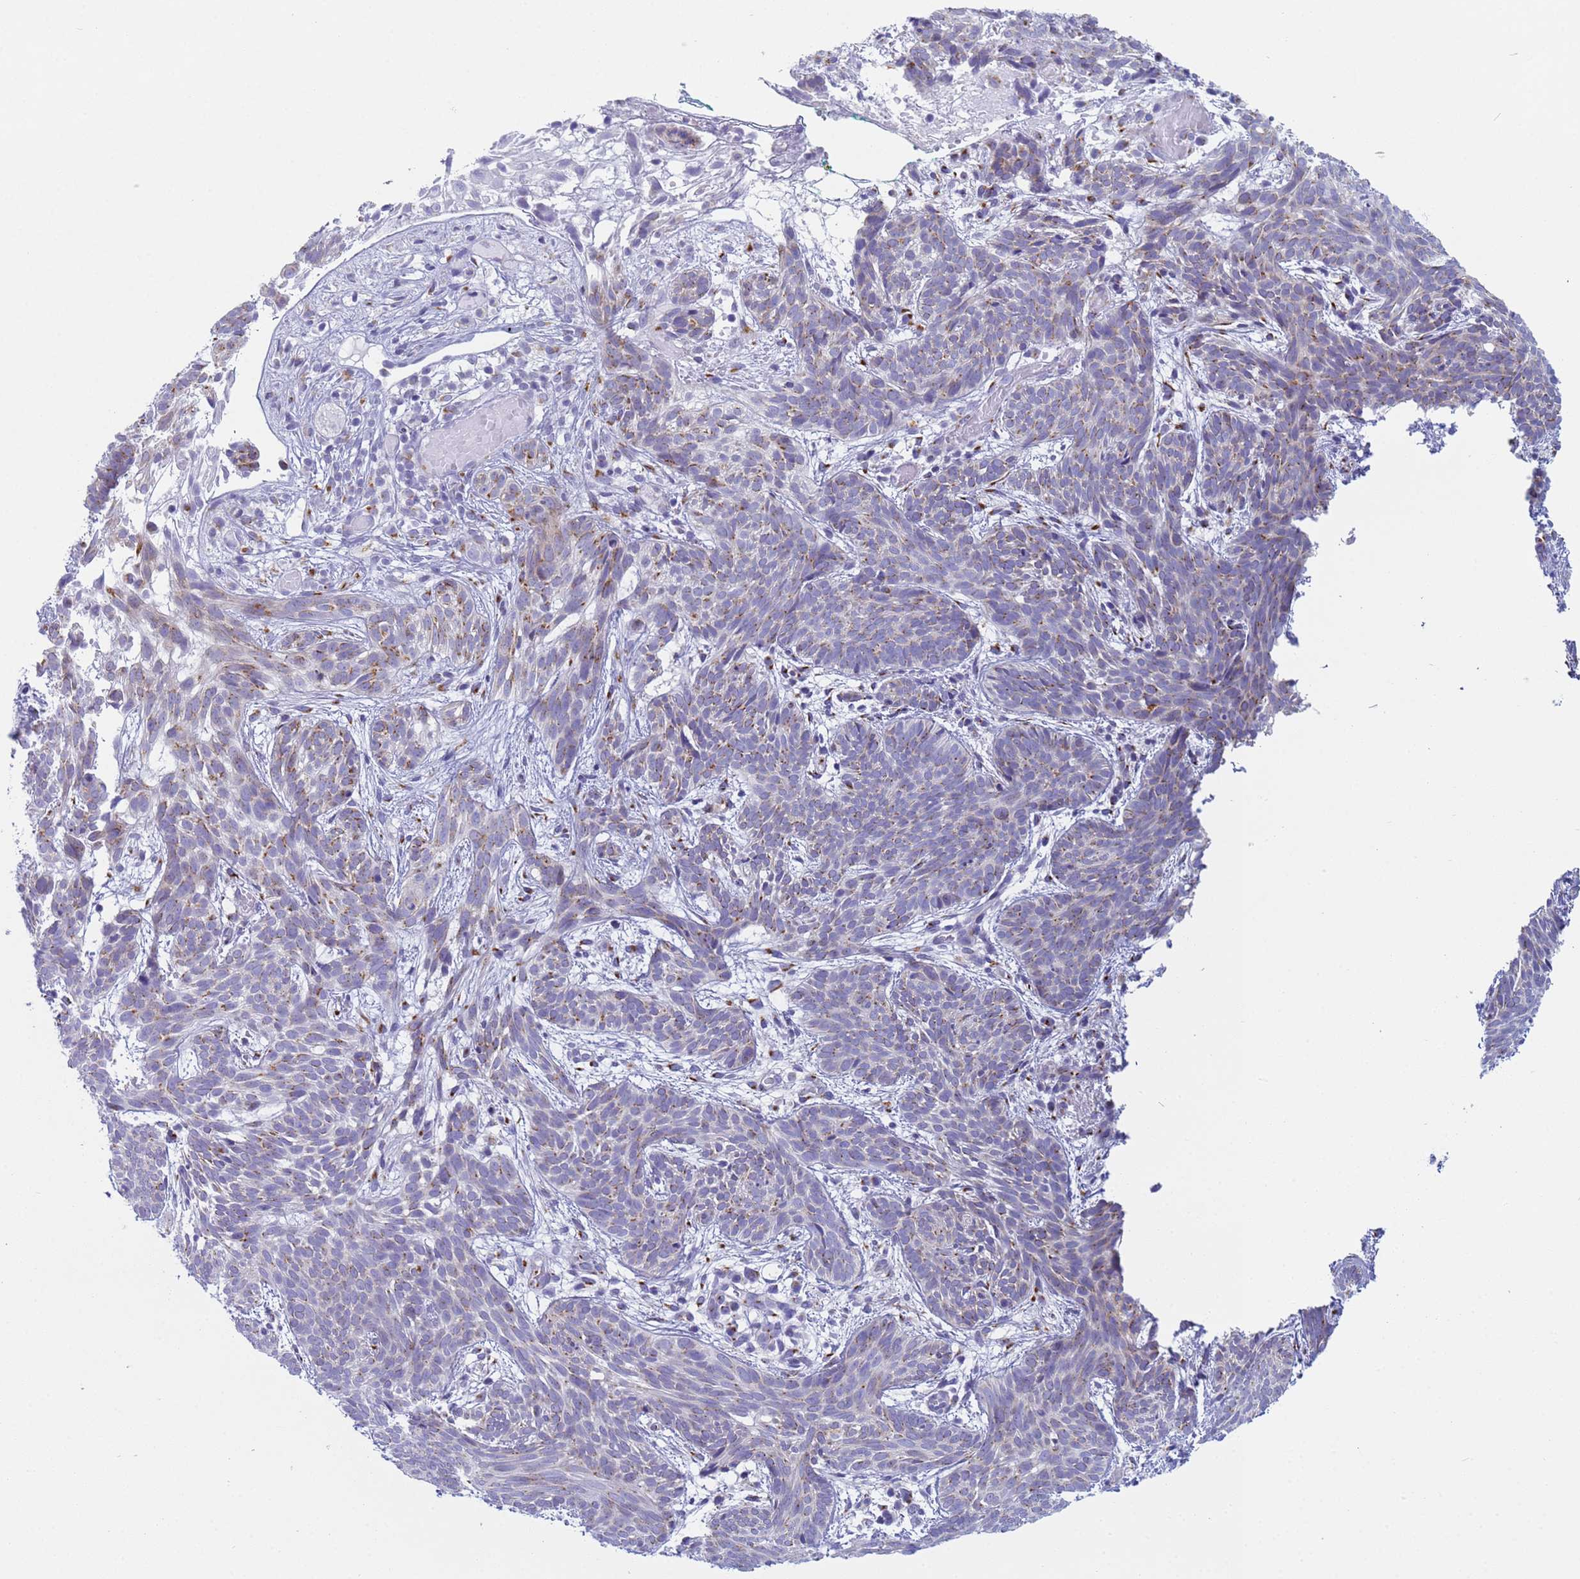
{"staining": {"intensity": "moderate", "quantity": "25%-75%", "location": "cytoplasmic/membranous"}, "tissue": "skin cancer", "cell_type": "Tumor cells", "image_type": "cancer", "snomed": [{"axis": "morphology", "description": "Basal cell carcinoma"}, {"axis": "topography", "description": "Skin"}], "caption": "The micrograph demonstrates staining of basal cell carcinoma (skin), revealing moderate cytoplasmic/membranous protein staining (brown color) within tumor cells. The staining is performed using DAB (3,3'-diaminobenzidine) brown chromogen to label protein expression. The nuclei are counter-stained blue using hematoxylin.", "gene": "CR1", "patient": {"sex": "female", "age": 81}}